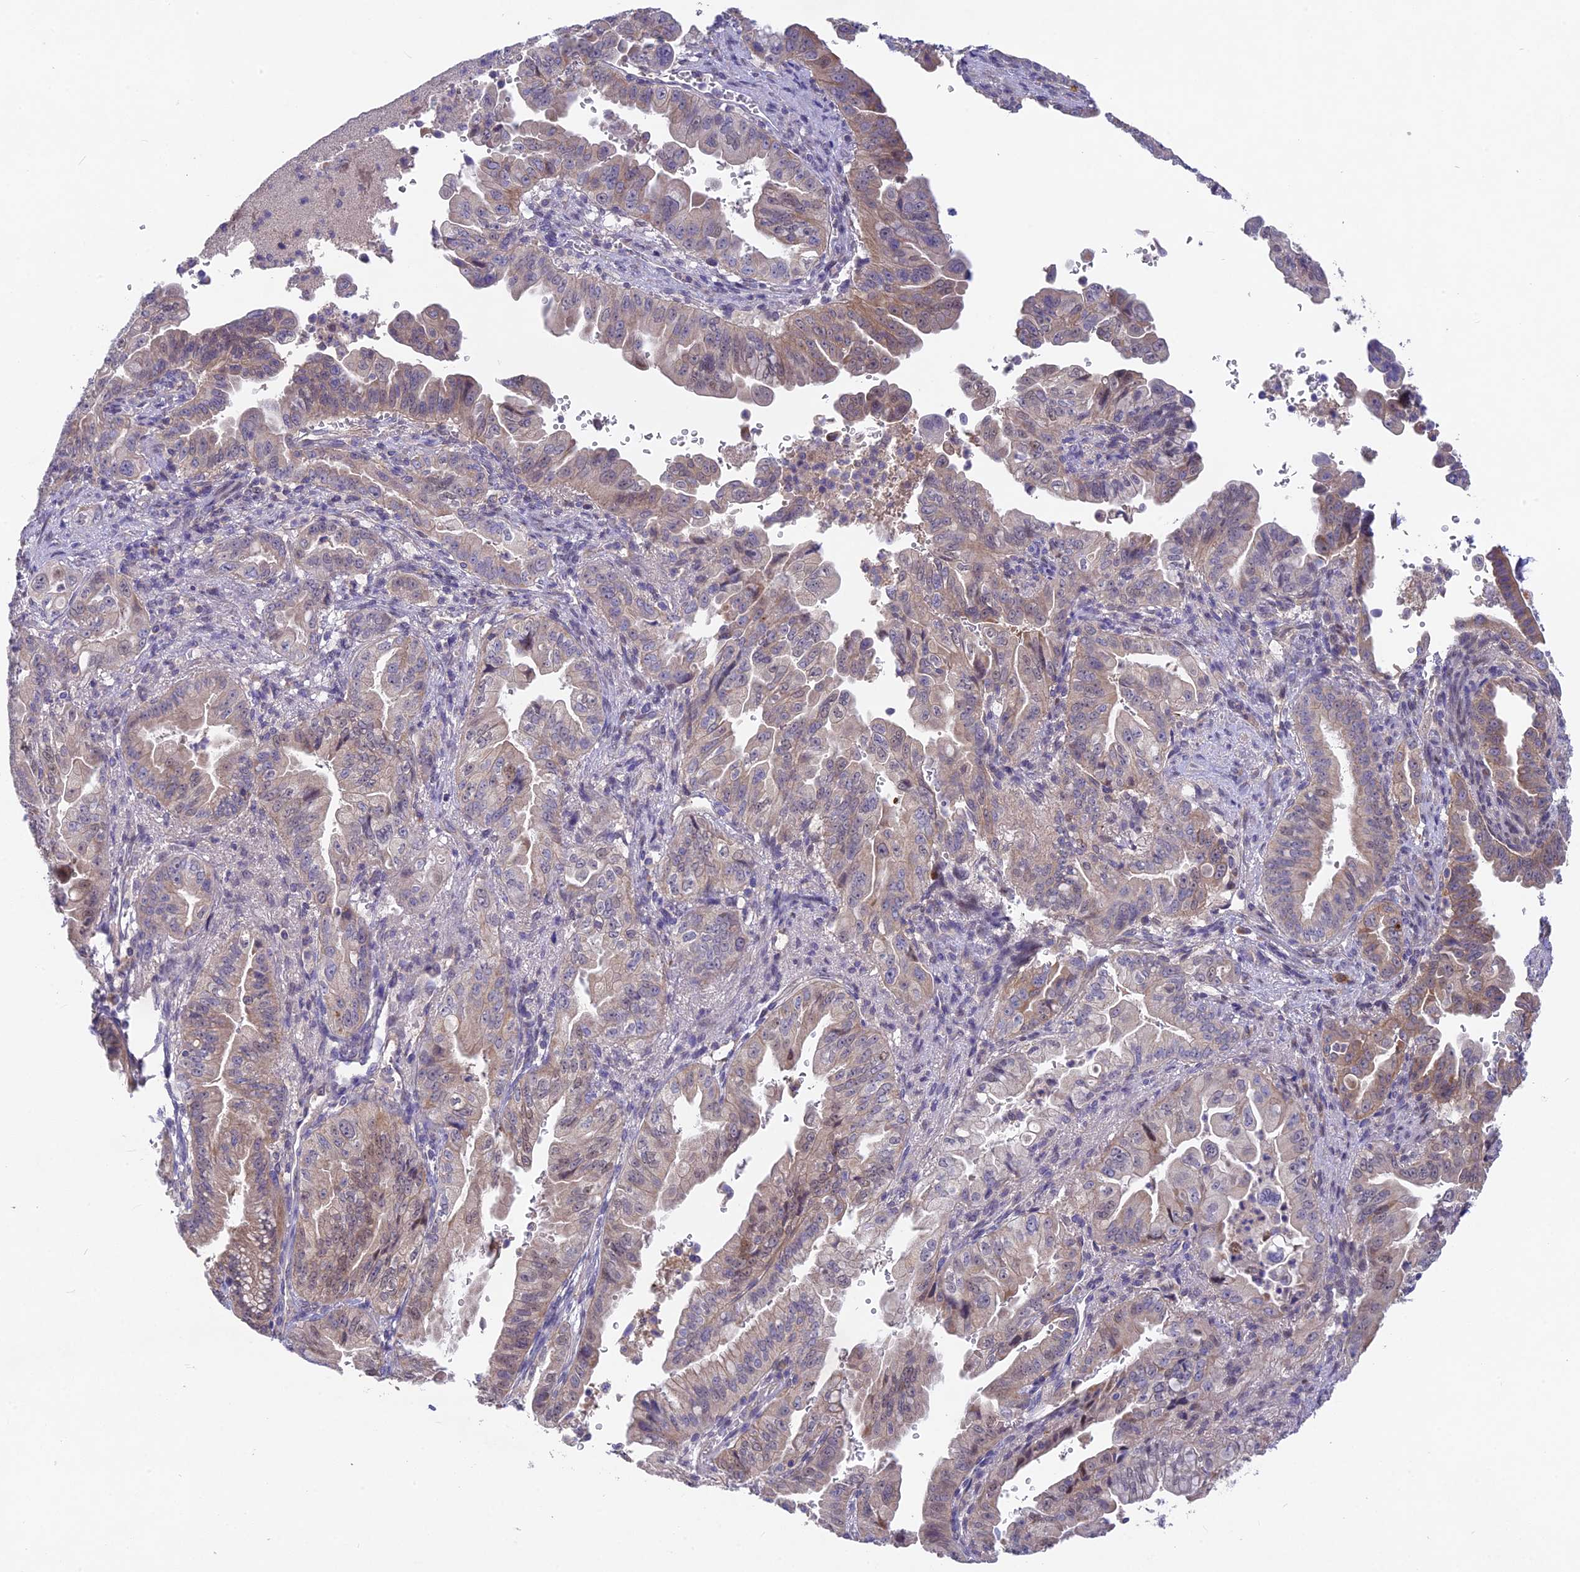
{"staining": {"intensity": "moderate", "quantity": "25%-75%", "location": "cytoplasmic/membranous"}, "tissue": "pancreatic cancer", "cell_type": "Tumor cells", "image_type": "cancer", "snomed": [{"axis": "morphology", "description": "Adenocarcinoma, NOS"}, {"axis": "topography", "description": "Pancreas"}], "caption": "Immunohistochemistry of human pancreatic cancer (adenocarcinoma) exhibits medium levels of moderate cytoplasmic/membranous staining in about 25%-75% of tumor cells.", "gene": "PZP", "patient": {"sex": "male", "age": 70}}